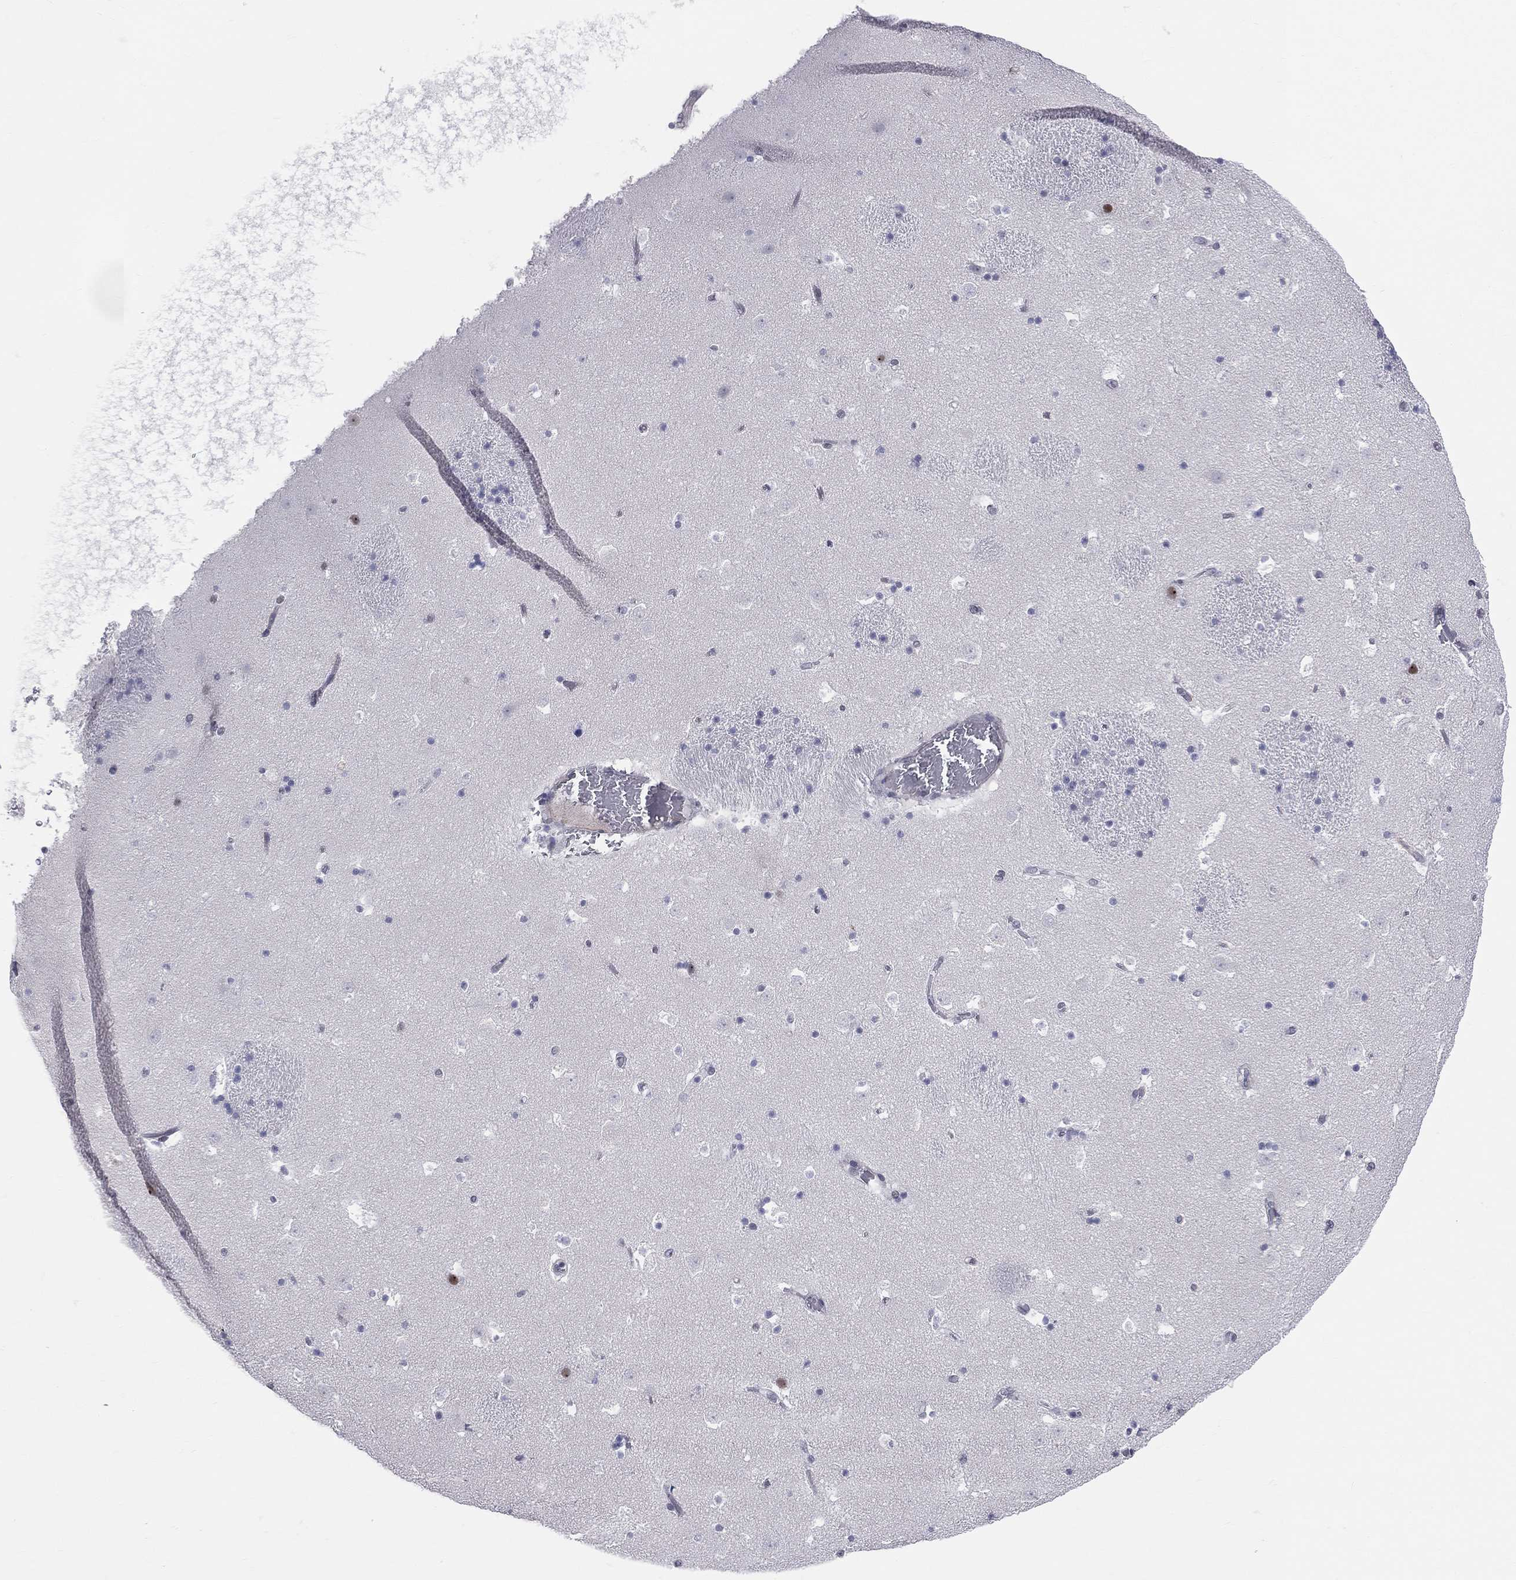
{"staining": {"intensity": "negative", "quantity": "none", "location": "none"}, "tissue": "caudate", "cell_type": "Glial cells", "image_type": "normal", "snomed": [{"axis": "morphology", "description": "Normal tissue, NOS"}, {"axis": "topography", "description": "Lateral ventricle wall"}], "caption": "Micrograph shows no significant protein positivity in glial cells of unremarkable caudate. Brightfield microscopy of immunohistochemistry stained with DAB (brown) and hematoxylin (blue), captured at high magnification.", "gene": "CD22", "patient": {"sex": "female", "age": 42}}